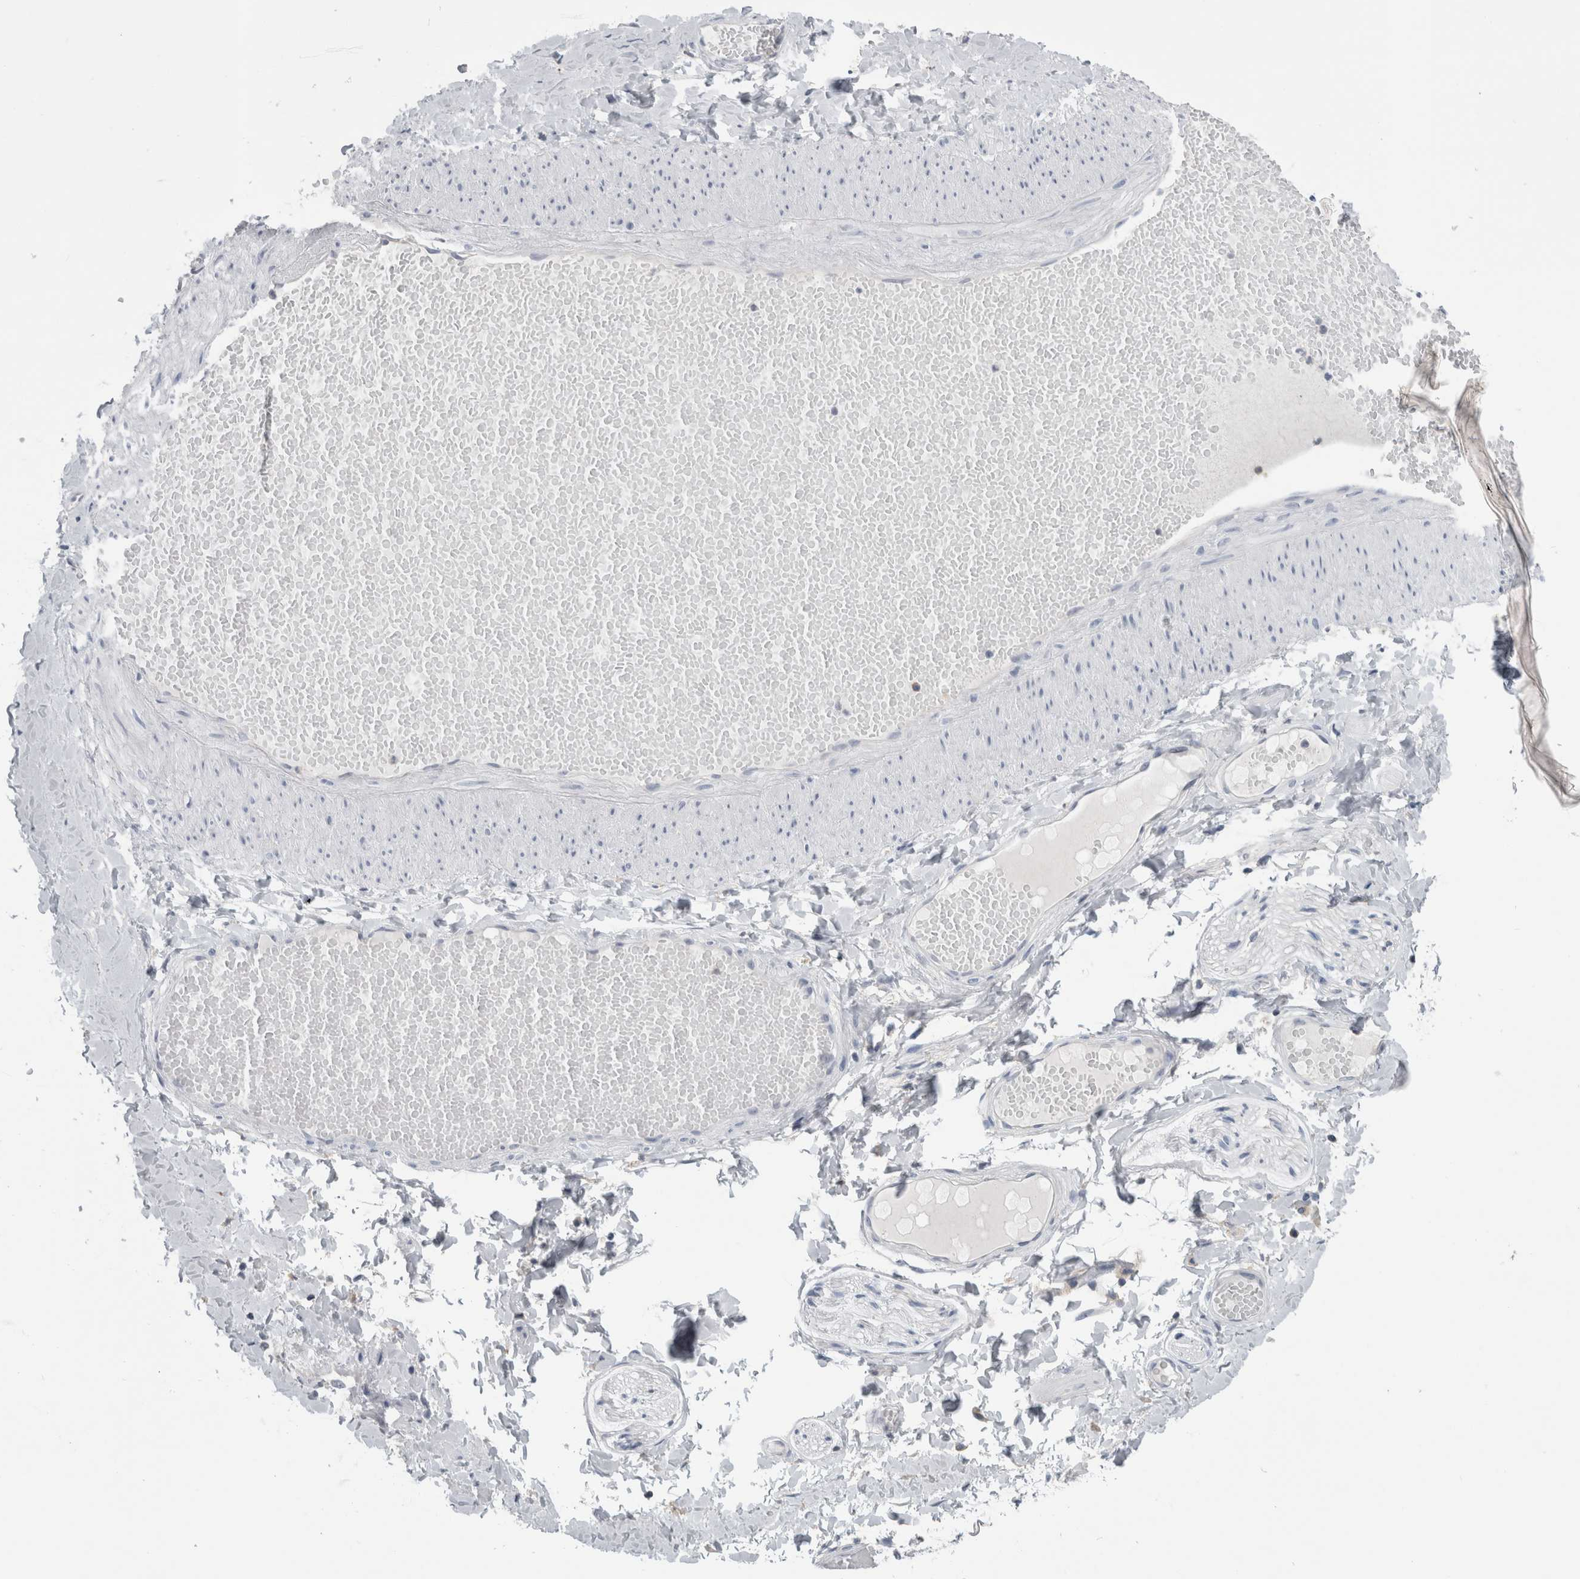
{"staining": {"intensity": "negative", "quantity": "none", "location": "none"}, "tissue": "adipose tissue", "cell_type": "Adipocytes", "image_type": "normal", "snomed": [{"axis": "morphology", "description": "Normal tissue, NOS"}, {"axis": "topography", "description": "Adipose tissue"}, {"axis": "topography", "description": "Vascular tissue"}, {"axis": "topography", "description": "Peripheral nerve tissue"}], "caption": "Immunohistochemical staining of unremarkable adipose tissue exhibits no significant expression in adipocytes.", "gene": "ANKFY1", "patient": {"sex": "male", "age": 25}}